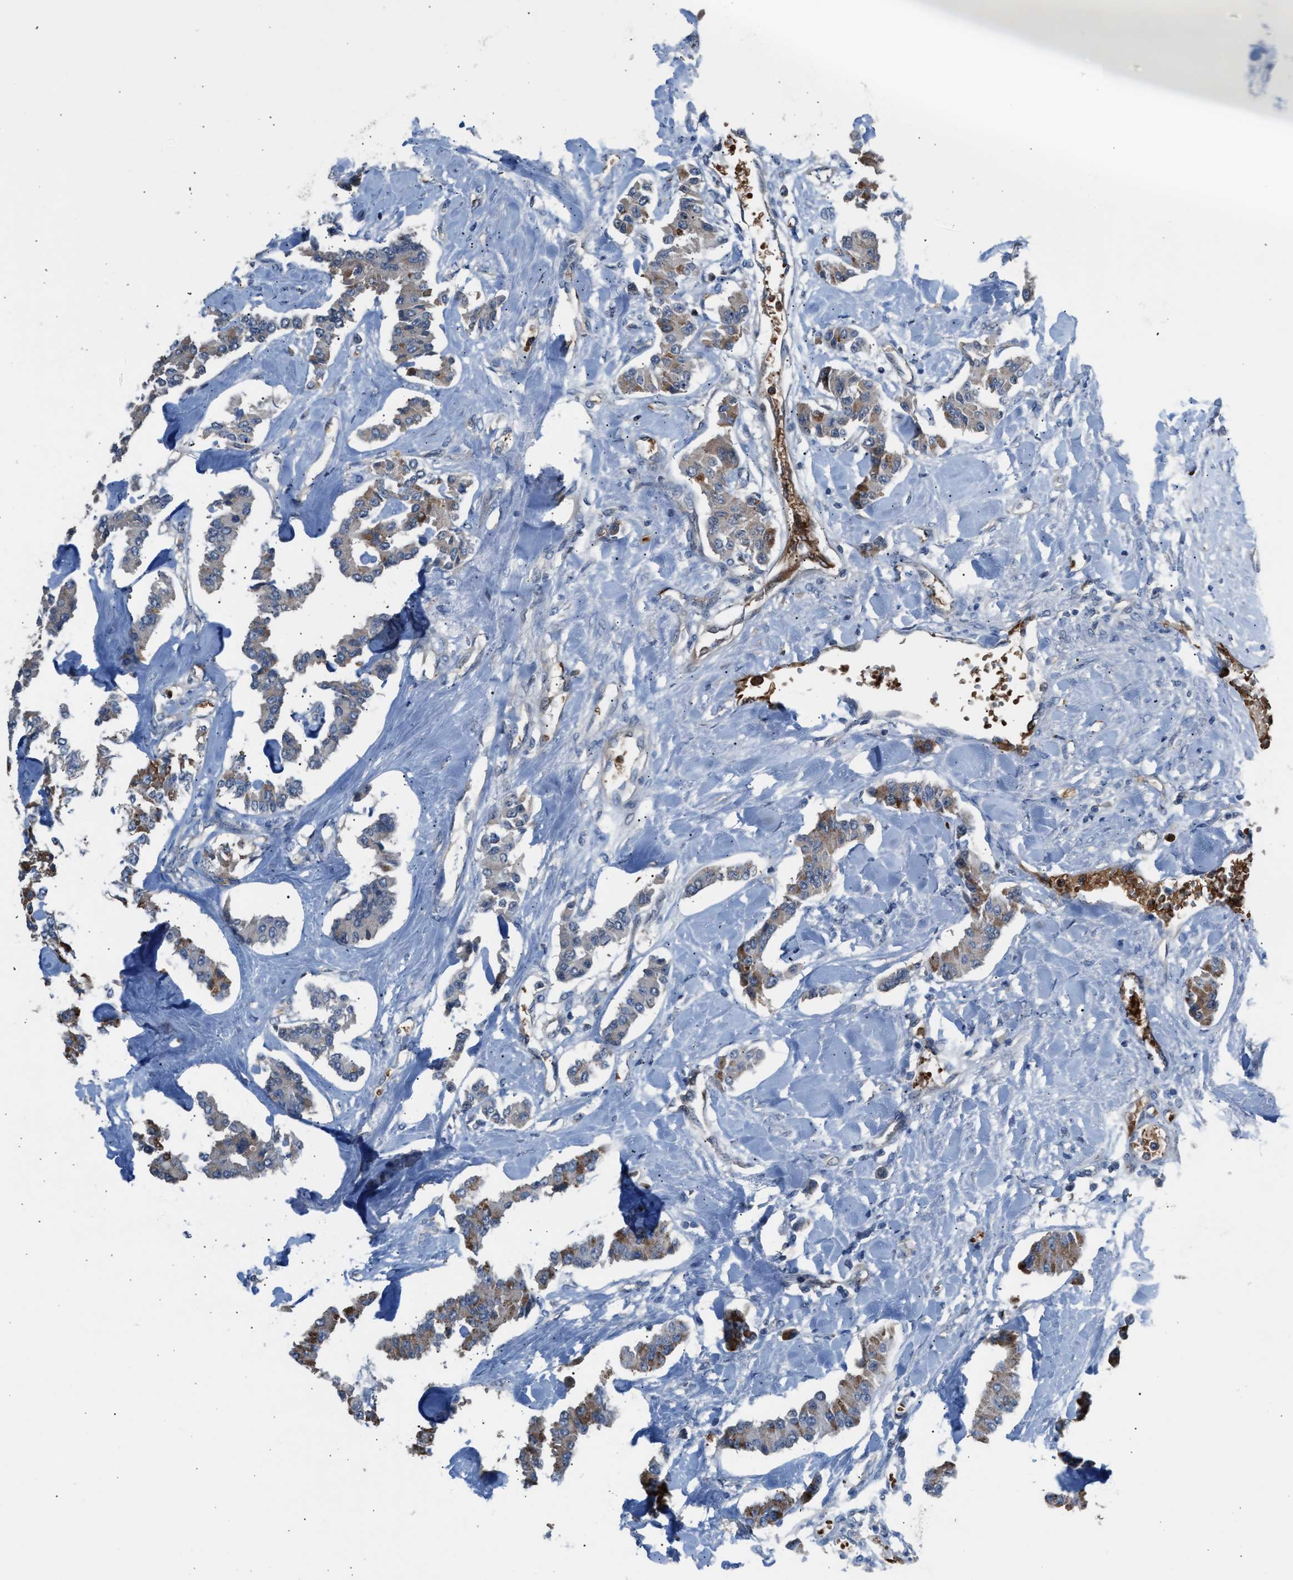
{"staining": {"intensity": "moderate", "quantity": "<25%", "location": "cytoplasmic/membranous"}, "tissue": "carcinoid", "cell_type": "Tumor cells", "image_type": "cancer", "snomed": [{"axis": "morphology", "description": "Carcinoid, malignant, NOS"}, {"axis": "topography", "description": "Pancreas"}], "caption": "This is an image of immunohistochemistry (IHC) staining of malignant carcinoid, which shows moderate positivity in the cytoplasmic/membranous of tumor cells.", "gene": "CFAP77", "patient": {"sex": "male", "age": 41}}